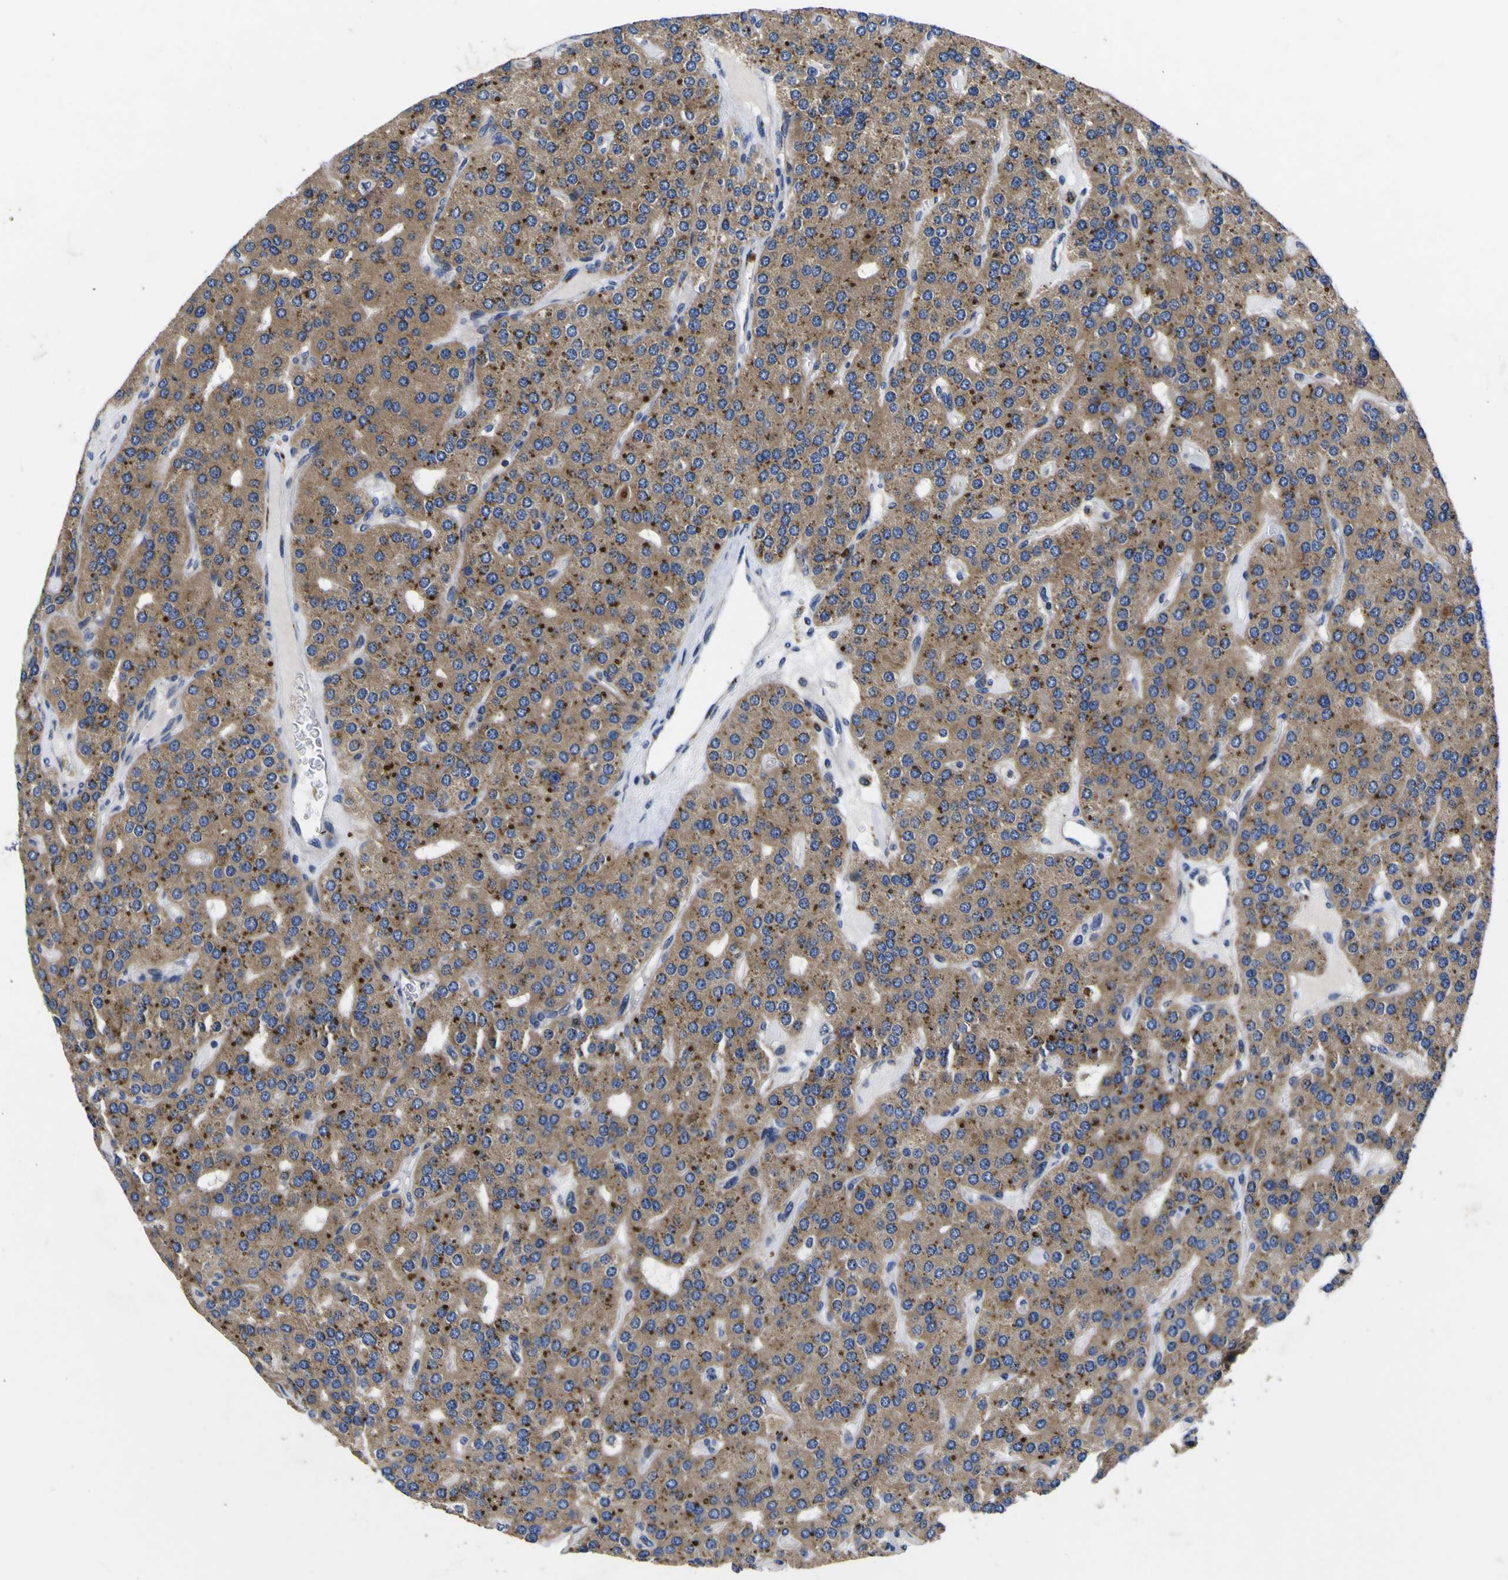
{"staining": {"intensity": "moderate", "quantity": ">75%", "location": "cytoplasmic/membranous"}, "tissue": "parathyroid gland", "cell_type": "Glandular cells", "image_type": "normal", "snomed": [{"axis": "morphology", "description": "Normal tissue, NOS"}, {"axis": "morphology", "description": "Adenoma, NOS"}, {"axis": "topography", "description": "Parathyroid gland"}], "caption": "Benign parathyroid gland was stained to show a protein in brown. There is medium levels of moderate cytoplasmic/membranous positivity in approximately >75% of glandular cells. (DAB (3,3'-diaminobenzidine) = brown stain, brightfield microscopy at high magnification).", "gene": "COA1", "patient": {"sex": "female", "age": 86}}